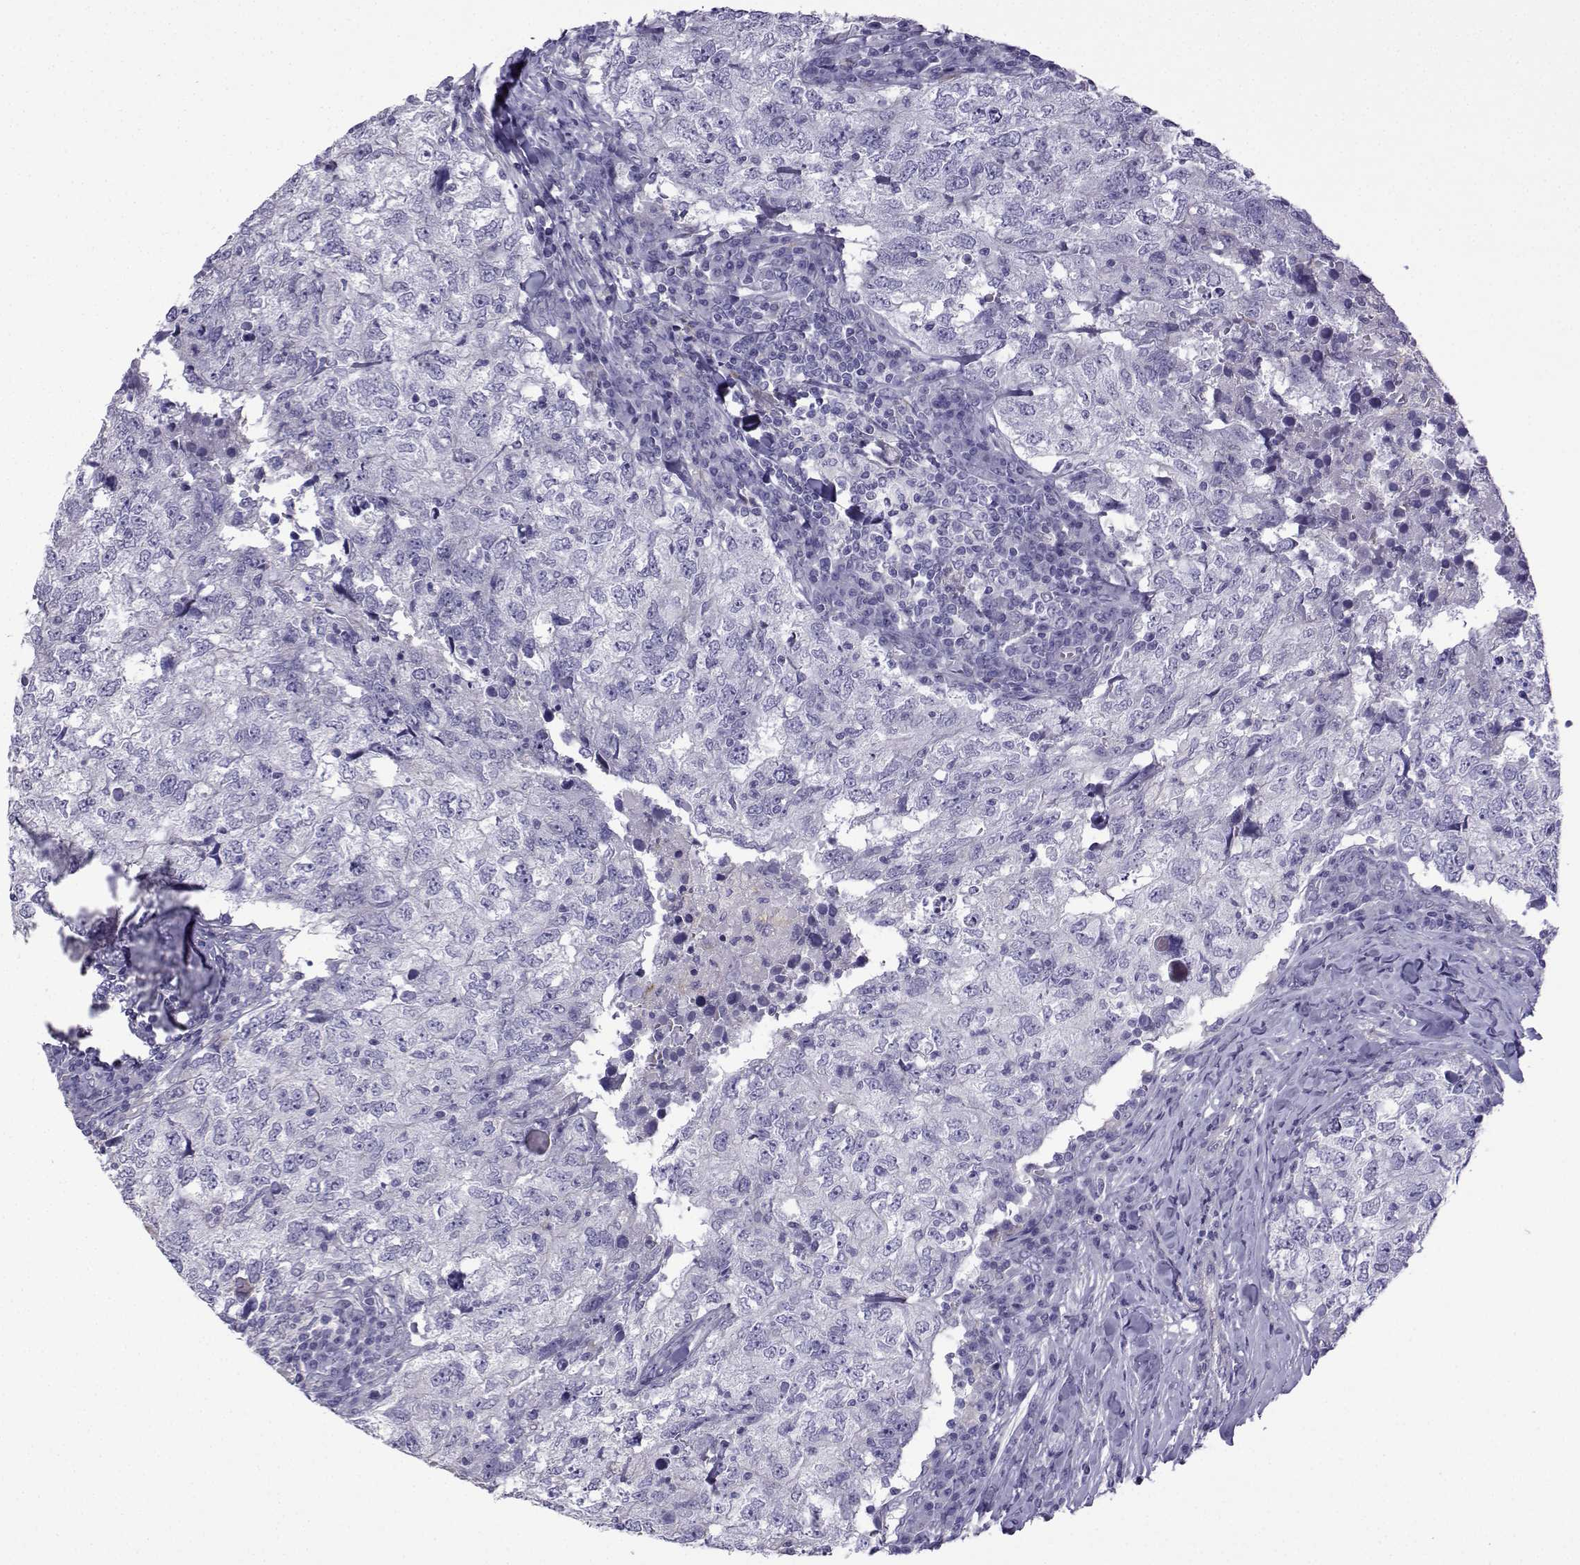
{"staining": {"intensity": "negative", "quantity": "none", "location": "none"}, "tissue": "breast cancer", "cell_type": "Tumor cells", "image_type": "cancer", "snomed": [{"axis": "morphology", "description": "Duct carcinoma"}, {"axis": "topography", "description": "Breast"}], "caption": "Protein analysis of infiltrating ductal carcinoma (breast) reveals no significant staining in tumor cells.", "gene": "CFAP70", "patient": {"sex": "female", "age": 30}}